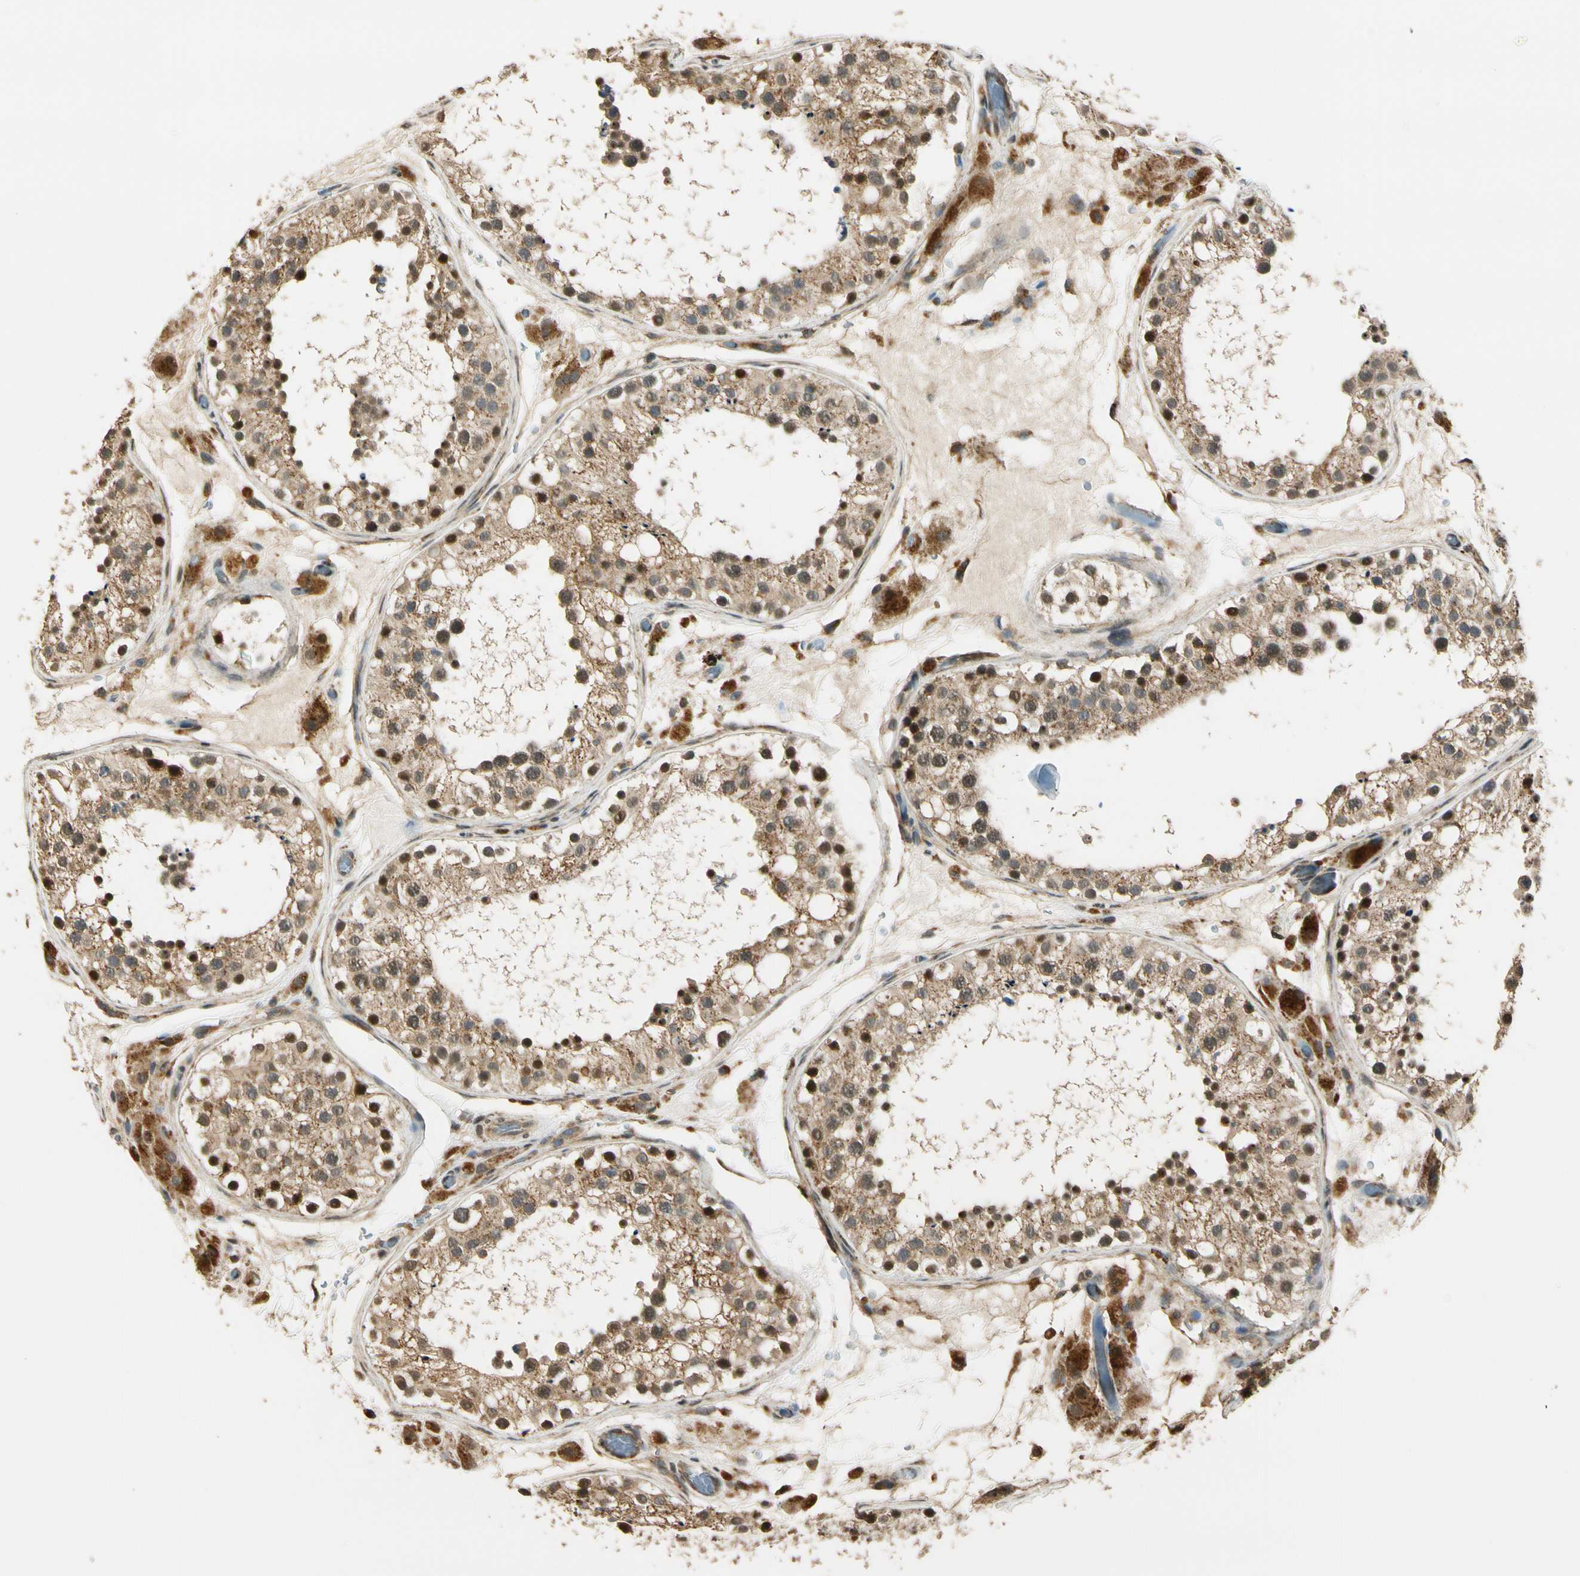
{"staining": {"intensity": "moderate", "quantity": ">75%", "location": "cytoplasmic/membranous,nuclear"}, "tissue": "testis", "cell_type": "Cells in seminiferous ducts", "image_type": "normal", "snomed": [{"axis": "morphology", "description": "Normal tissue, NOS"}, {"axis": "topography", "description": "Testis"}, {"axis": "topography", "description": "Epididymis"}], "caption": "Protein expression analysis of normal testis exhibits moderate cytoplasmic/membranous,nuclear staining in about >75% of cells in seminiferous ducts.", "gene": "LAMTOR1", "patient": {"sex": "male", "age": 26}}